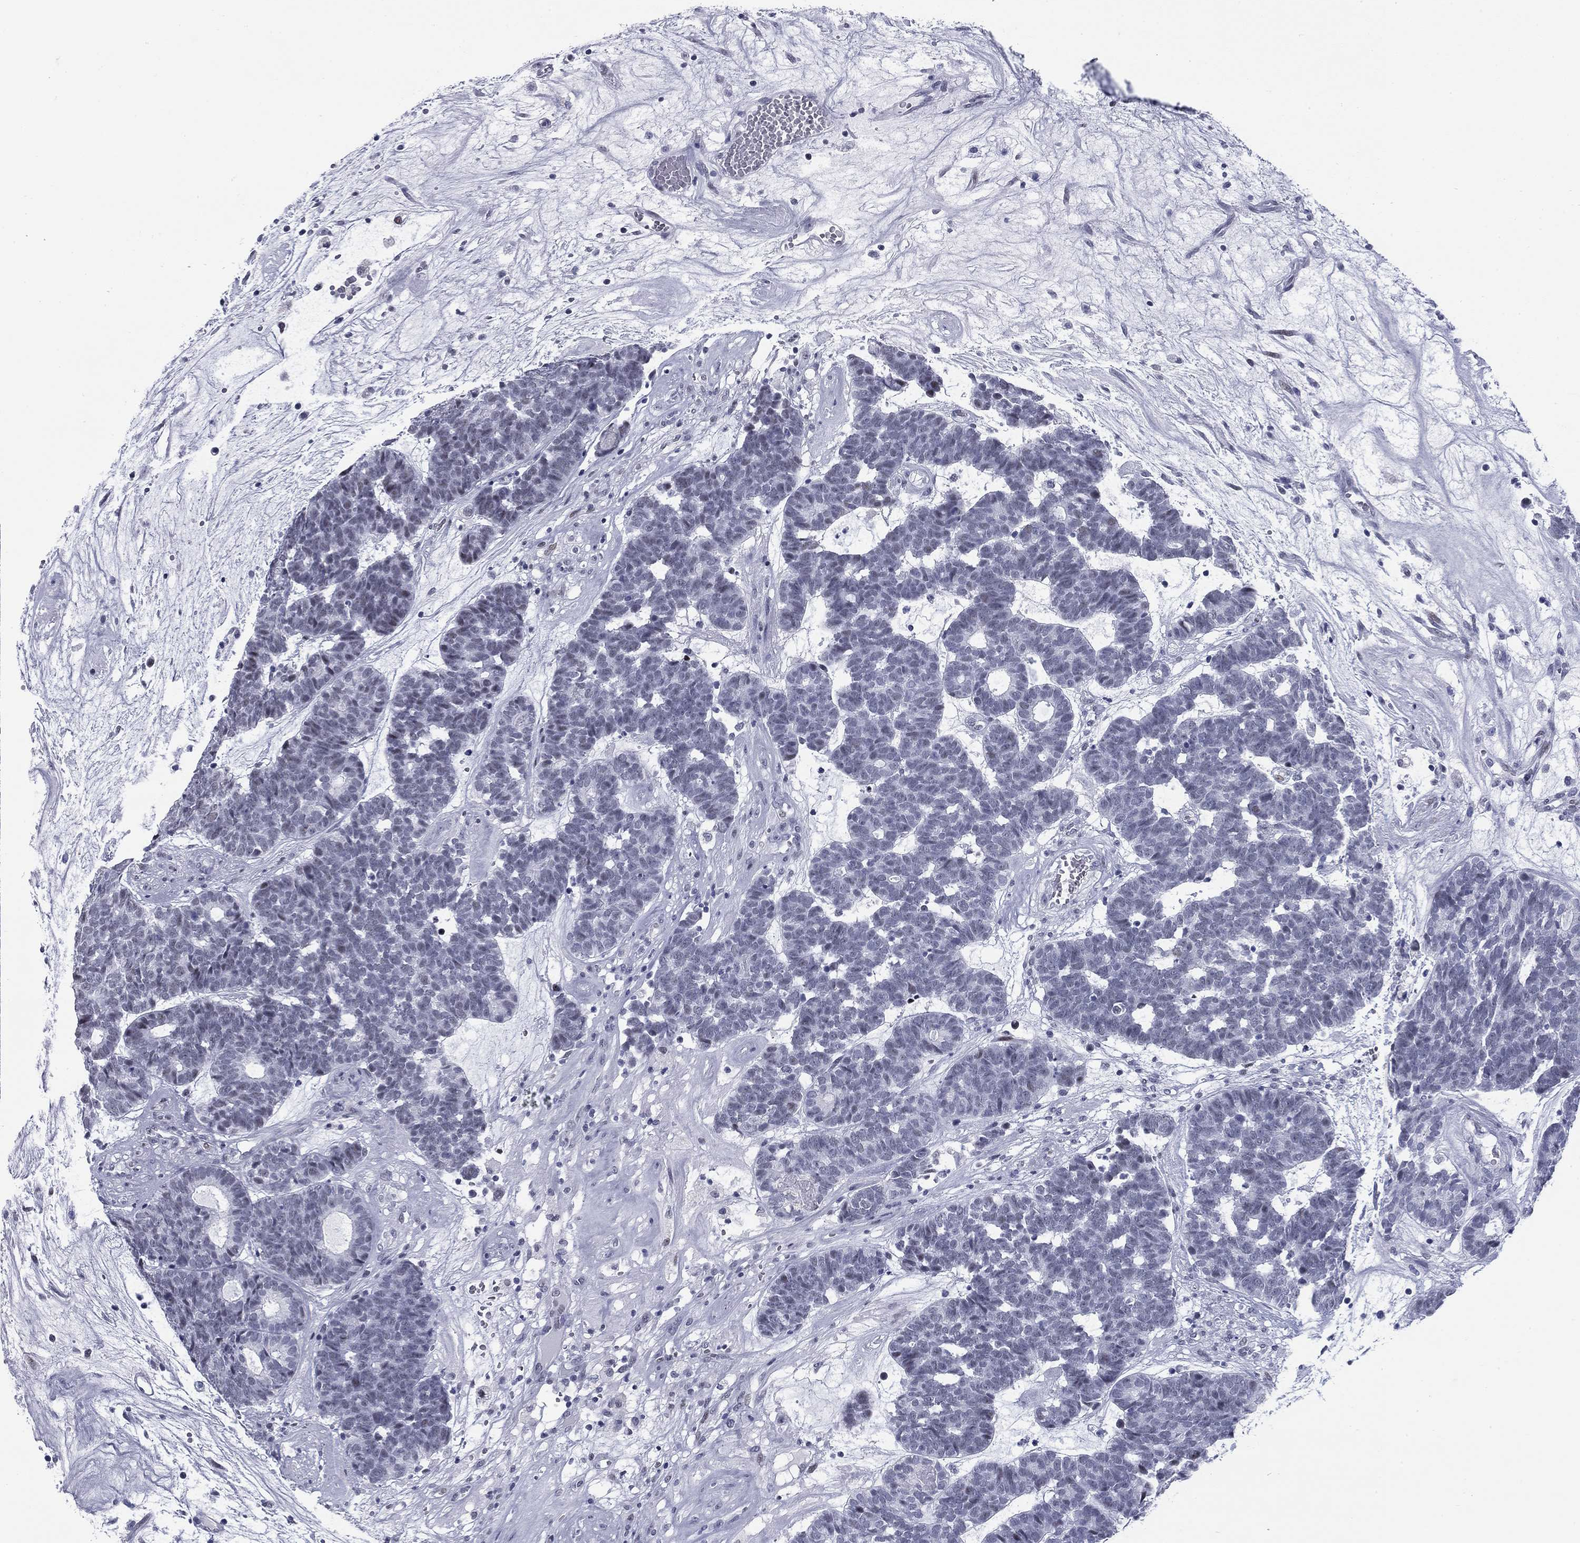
{"staining": {"intensity": "negative", "quantity": "none", "location": "none"}, "tissue": "head and neck cancer", "cell_type": "Tumor cells", "image_type": "cancer", "snomed": [{"axis": "morphology", "description": "Adenocarcinoma, NOS"}, {"axis": "topography", "description": "Head-Neck"}], "caption": "Human head and neck cancer stained for a protein using immunohistochemistry (IHC) displays no expression in tumor cells.", "gene": "ASF1B", "patient": {"sex": "female", "age": 81}}